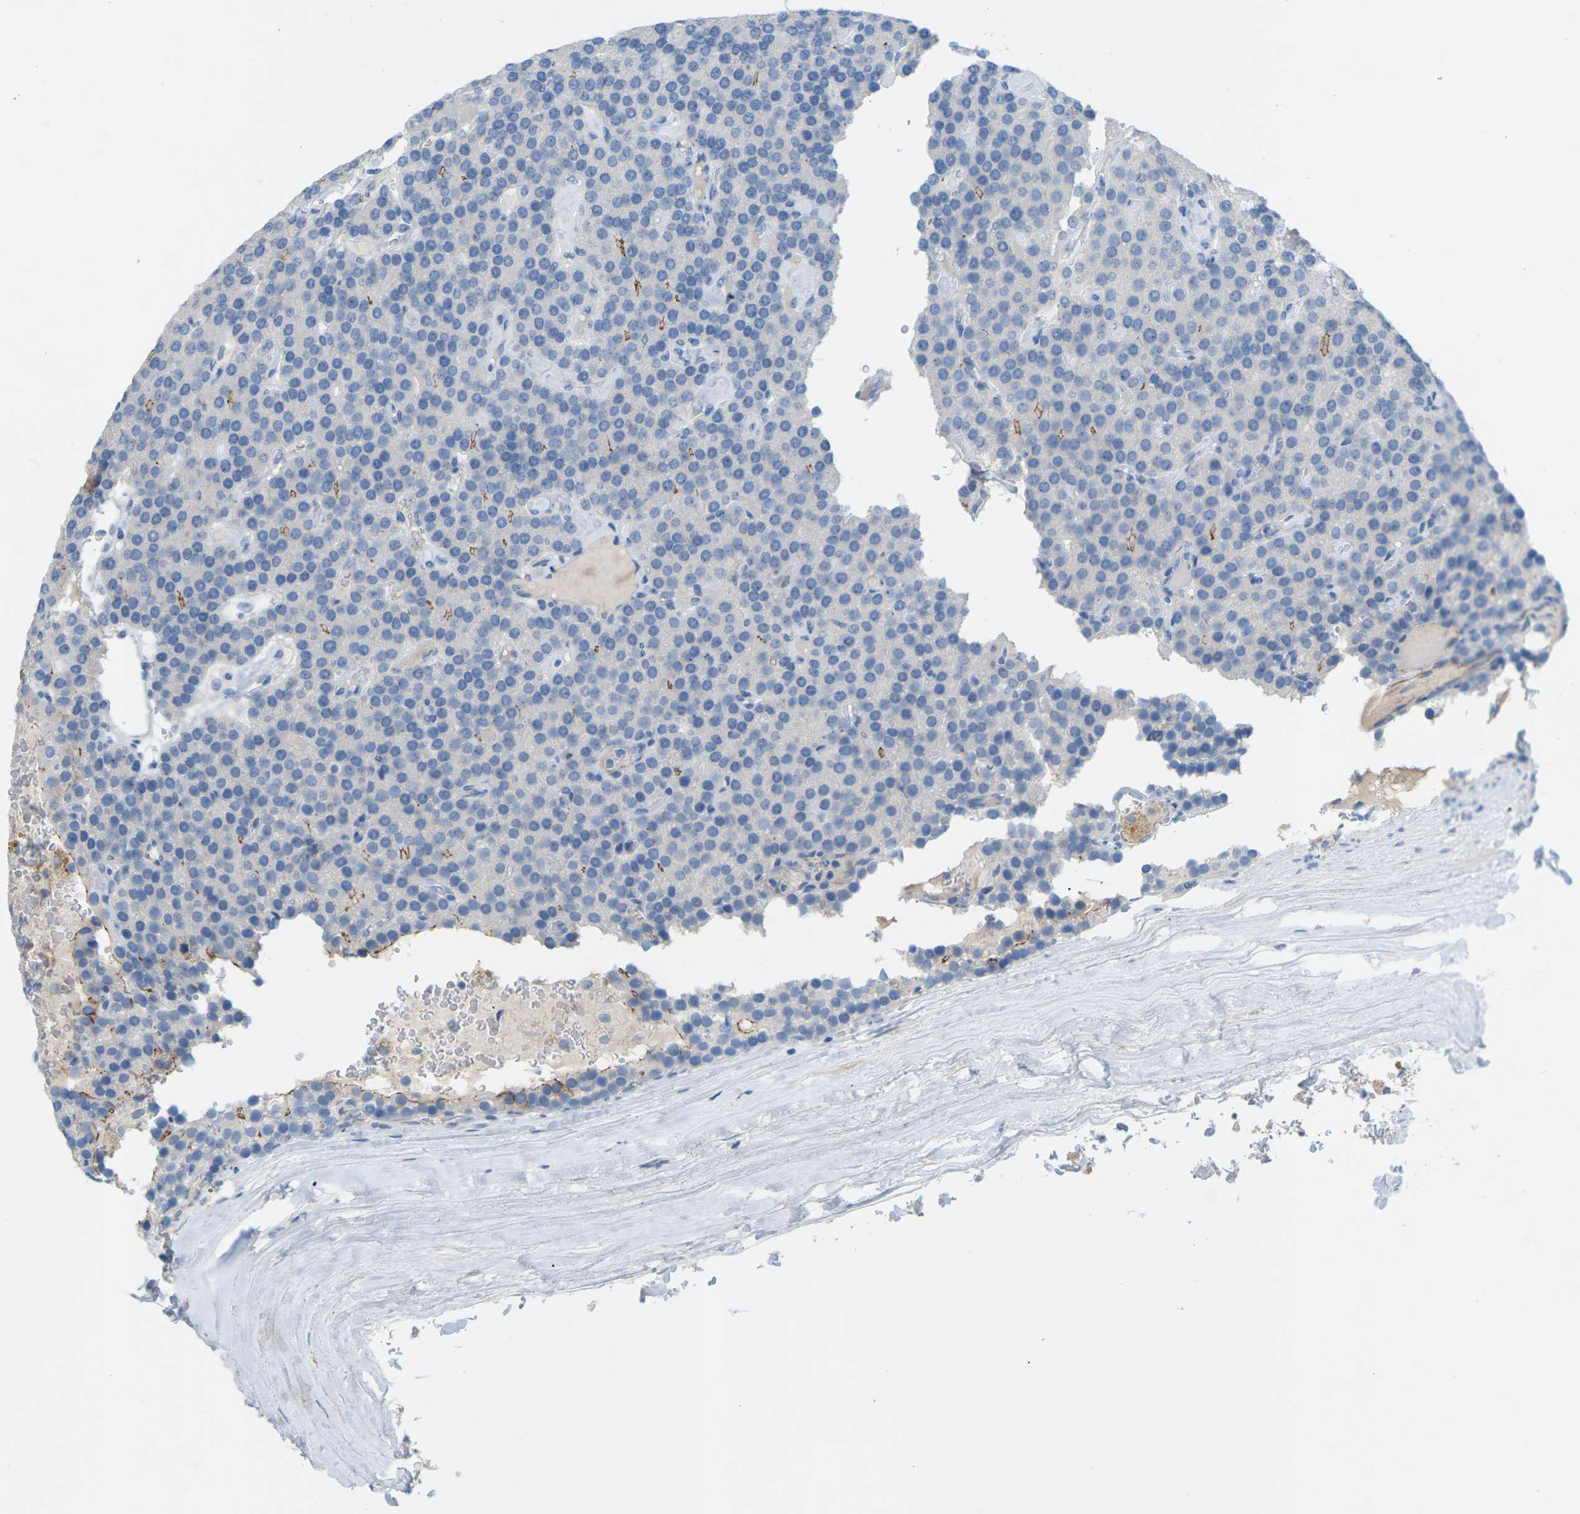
{"staining": {"intensity": "moderate", "quantity": "<25%", "location": "cytoplasmic/membranous"}, "tissue": "parathyroid gland", "cell_type": "Glandular cells", "image_type": "normal", "snomed": [{"axis": "morphology", "description": "Normal tissue, NOS"}, {"axis": "morphology", "description": "Adenoma, NOS"}, {"axis": "topography", "description": "Parathyroid gland"}], "caption": "Unremarkable parathyroid gland demonstrates moderate cytoplasmic/membranous positivity in about <25% of glandular cells, visualized by immunohistochemistry.", "gene": "CLDN3", "patient": {"sex": "female", "age": 86}}